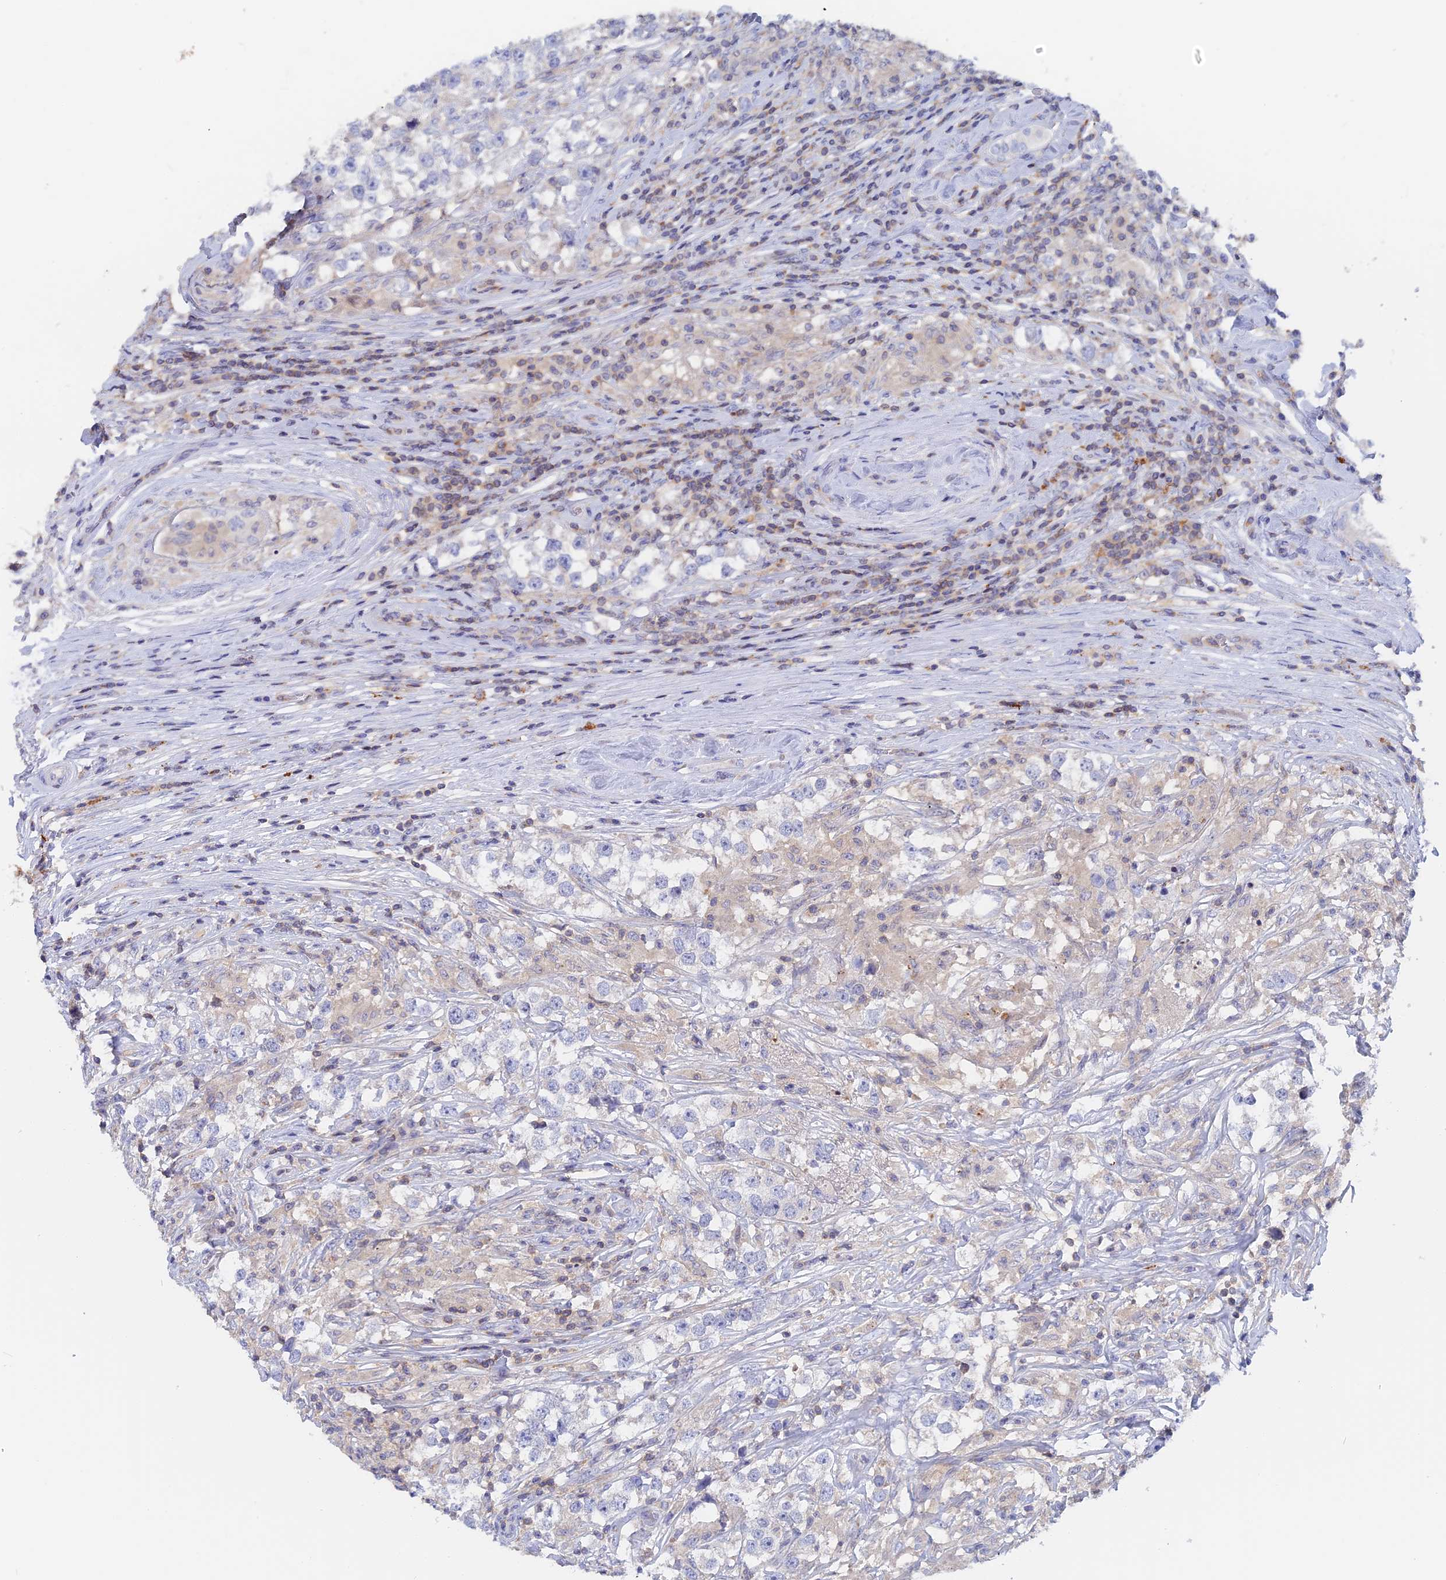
{"staining": {"intensity": "negative", "quantity": "none", "location": "none"}, "tissue": "testis cancer", "cell_type": "Tumor cells", "image_type": "cancer", "snomed": [{"axis": "morphology", "description": "Seminoma, NOS"}, {"axis": "topography", "description": "Testis"}], "caption": "Immunohistochemistry photomicrograph of neoplastic tissue: human testis cancer stained with DAB displays no significant protein positivity in tumor cells. (DAB (3,3'-diaminobenzidine) IHC with hematoxylin counter stain).", "gene": "ACP7", "patient": {"sex": "male", "age": 46}}